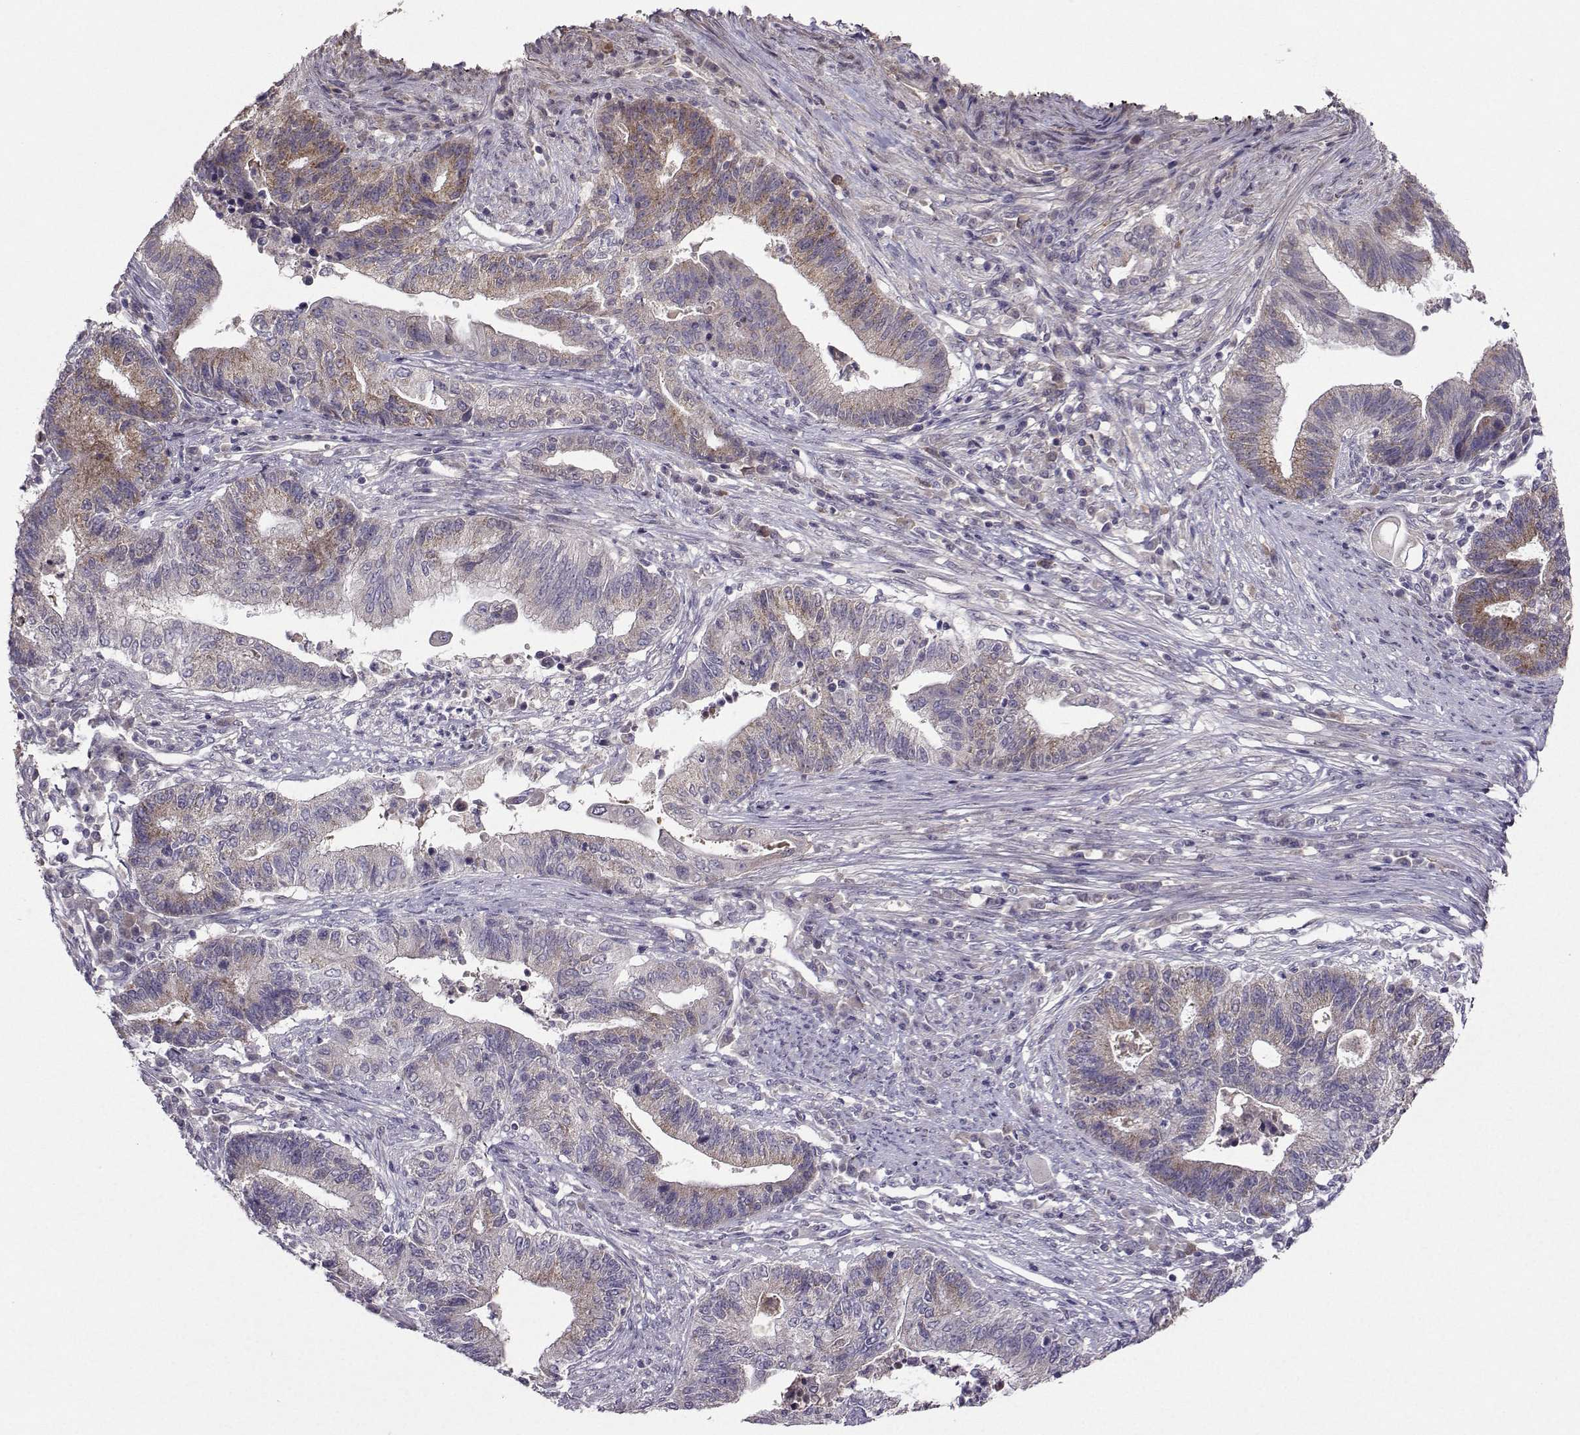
{"staining": {"intensity": "moderate", "quantity": "<25%", "location": "cytoplasmic/membranous"}, "tissue": "endometrial cancer", "cell_type": "Tumor cells", "image_type": "cancer", "snomed": [{"axis": "morphology", "description": "Adenocarcinoma, NOS"}, {"axis": "topography", "description": "Uterus"}, {"axis": "topography", "description": "Endometrium"}], "caption": "Immunohistochemistry staining of endometrial cancer (adenocarcinoma), which exhibits low levels of moderate cytoplasmic/membranous expression in about <25% of tumor cells indicating moderate cytoplasmic/membranous protein expression. The staining was performed using DAB (3,3'-diaminobenzidine) (brown) for protein detection and nuclei were counterstained in hematoxylin (blue).", "gene": "DDX20", "patient": {"sex": "female", "age": 54}}